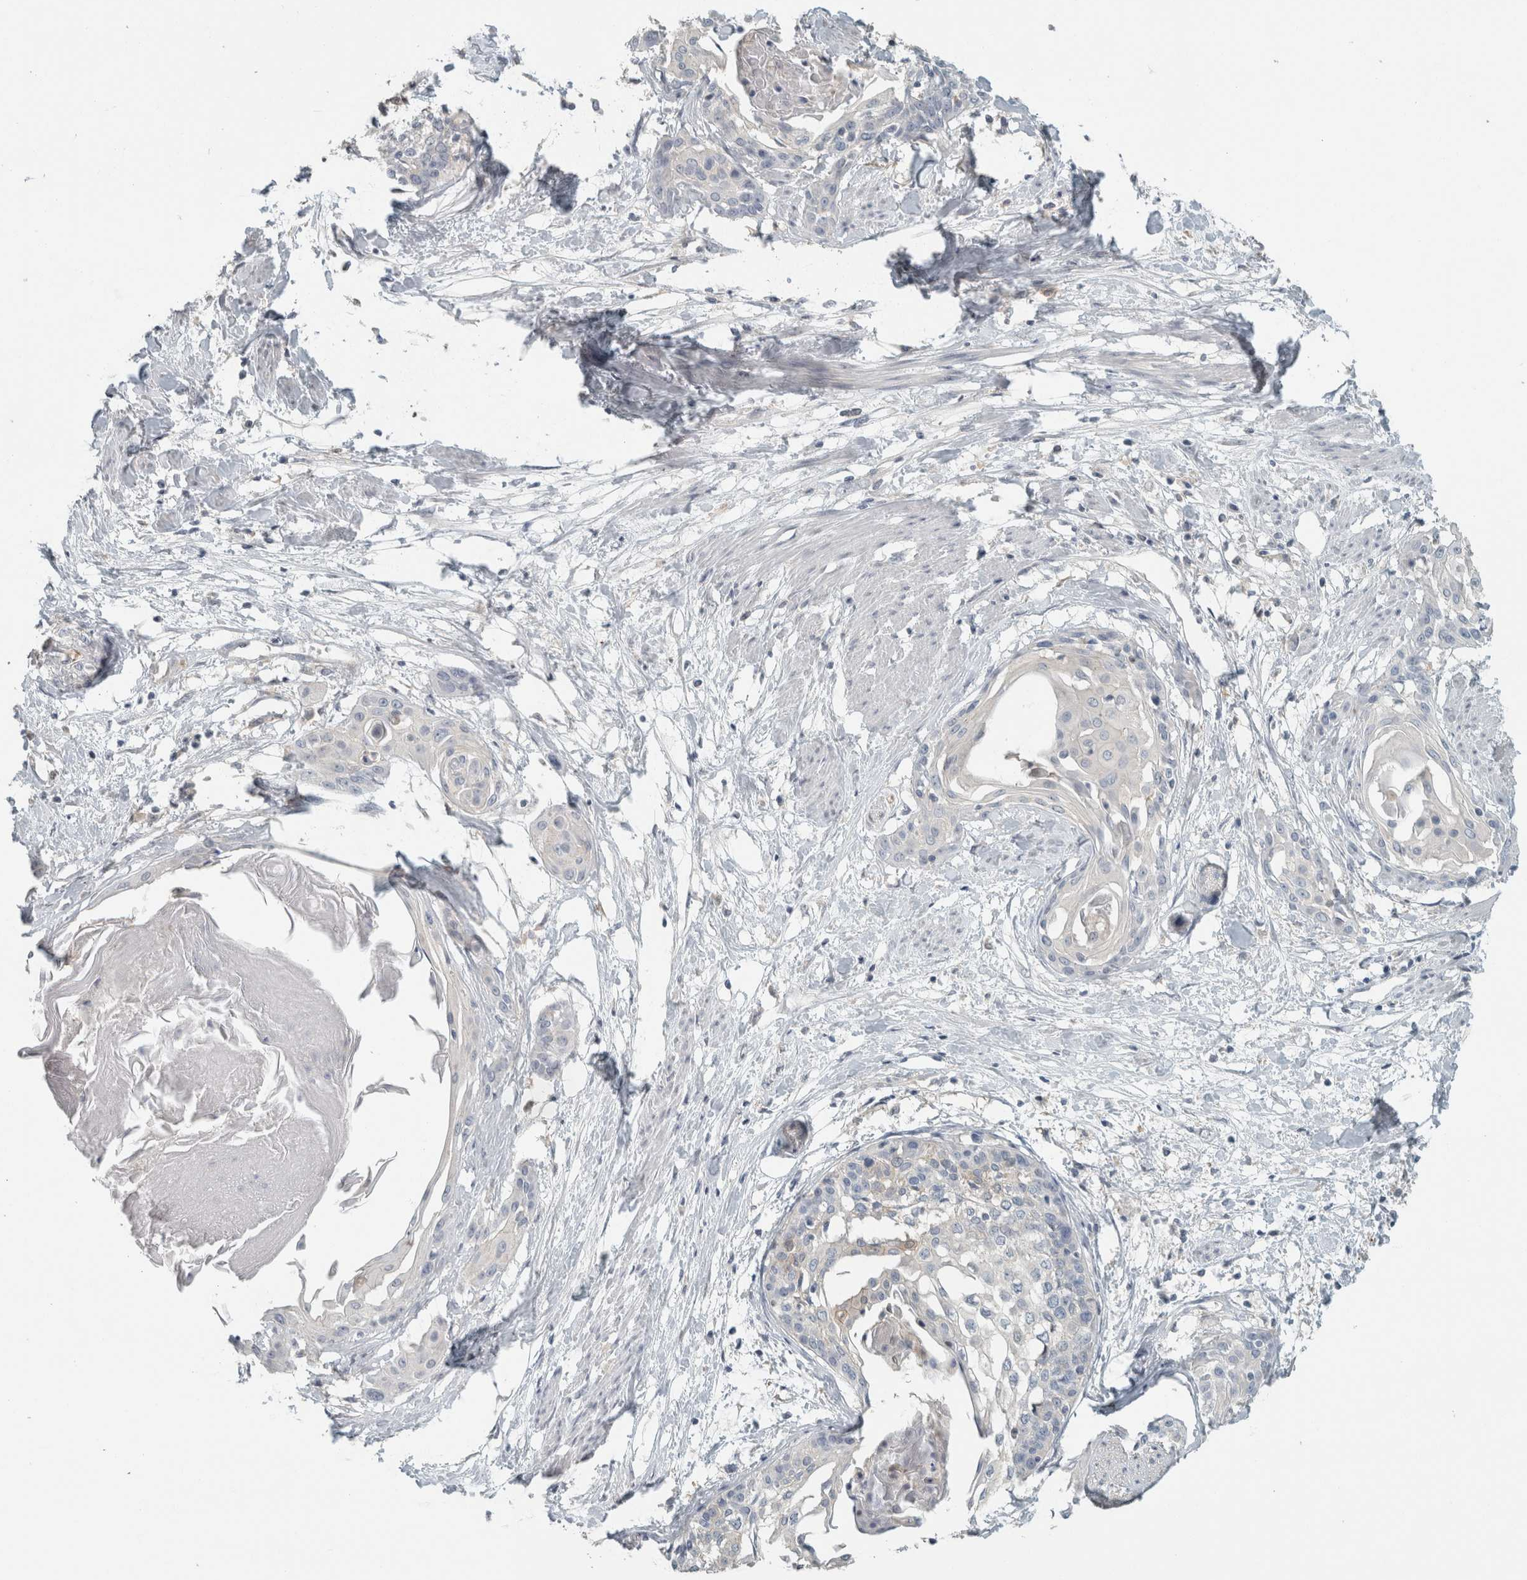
{"staining": {"intensity": "negative", "quantity": "none", "location": "none"}, "tissue": "cervical cancer", "cell_type": "Tumor cells", "image_type": "cancer", "snomed": [{"axis": "morphology", "description": "Squamous cell carcinoma, NOS"}, {"axis": "topography", "description": "Cervix"}], "caption": "Cervical squamous cell carcinoma stained for a protein using immunohistochemistry (IHC) demonstrates no staining tumor cells.", "gene": "SCIN", "patient": {"sex": "female", "age": 57}}